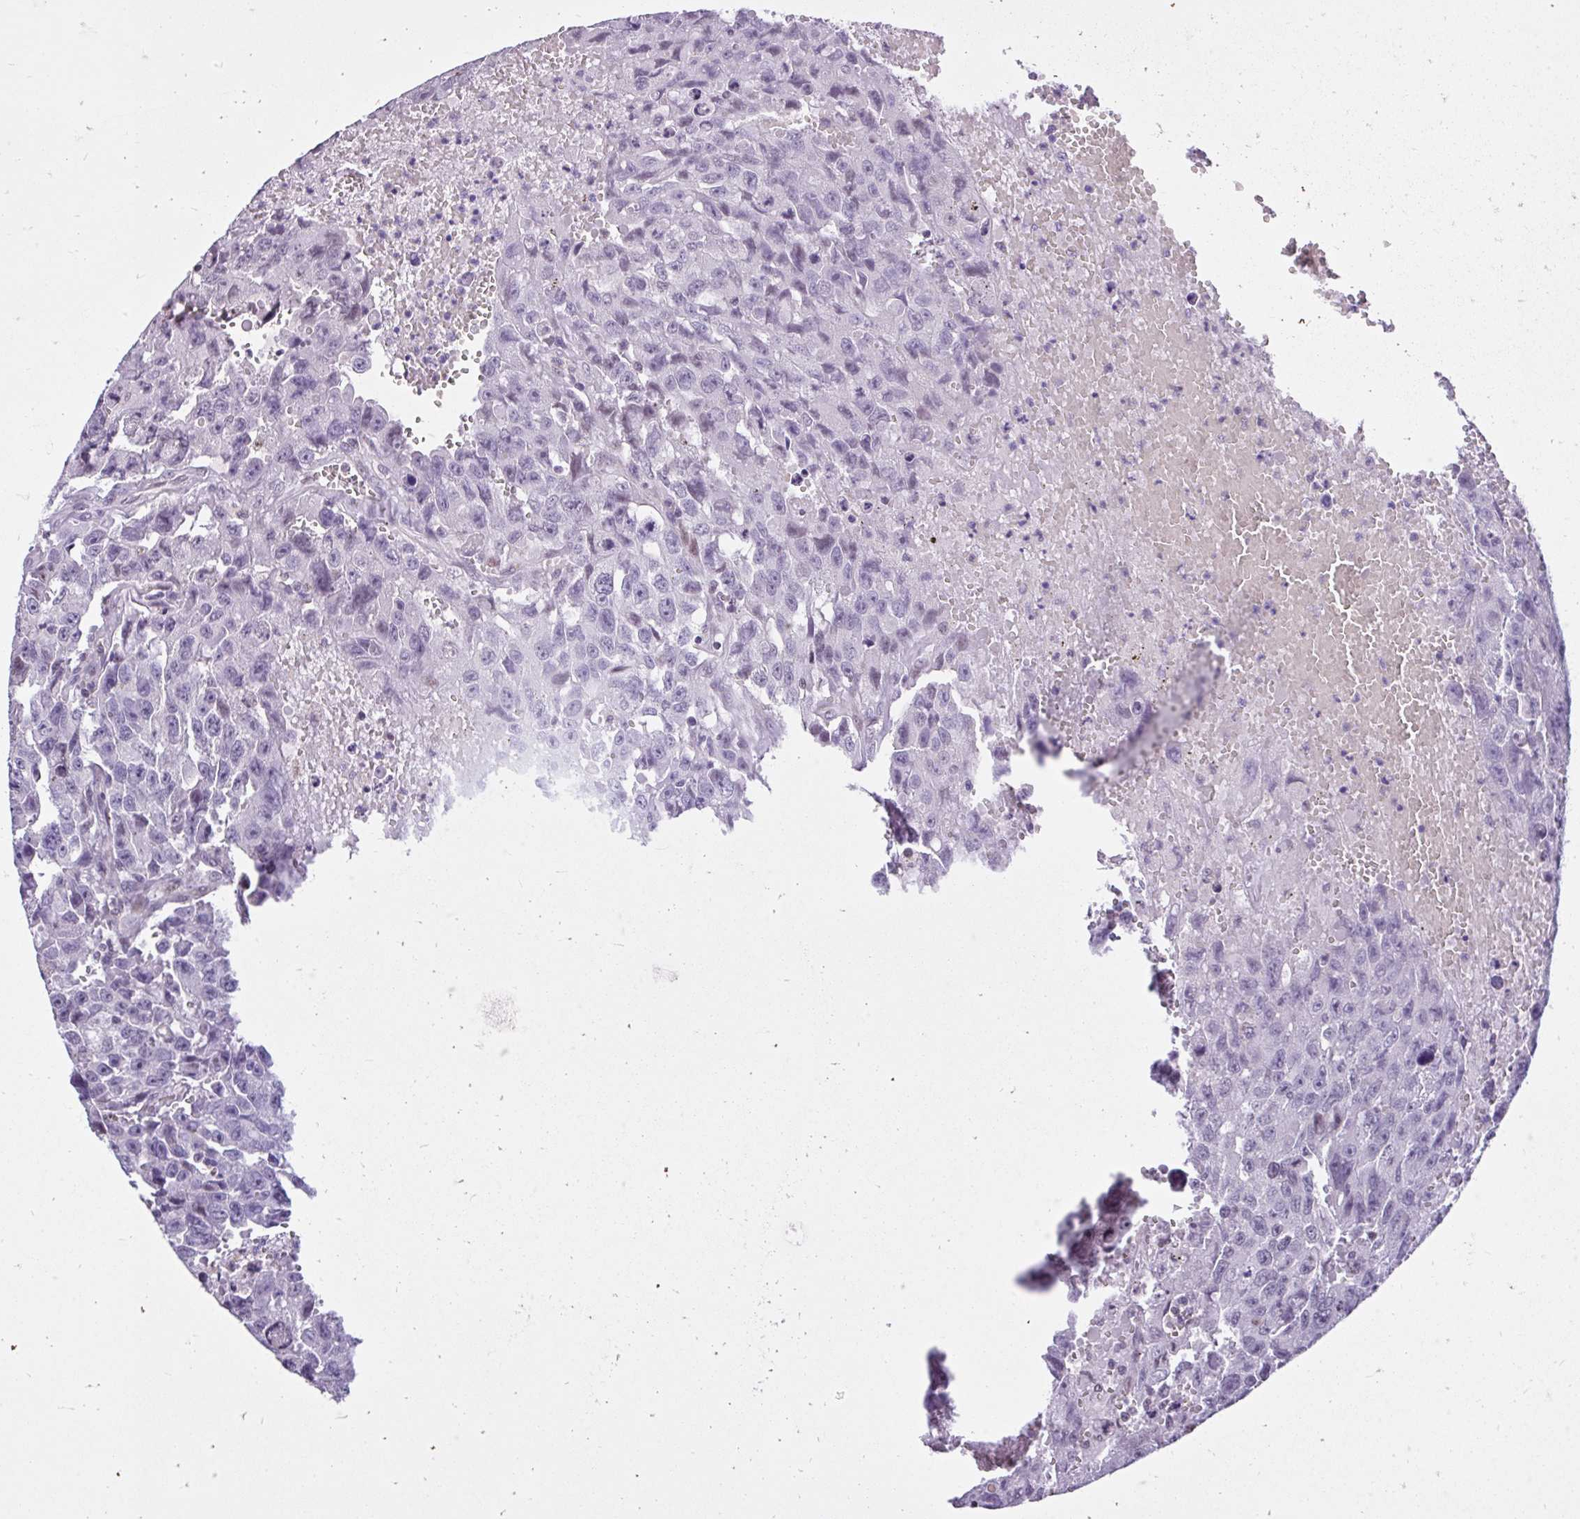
{"staining": {"intensity": "weak", "quantity": "<25%", "location": "nuclear"}, "tissue": "testis cancer", "cell_type": "Tumor cells", "image_type": "cancer", "snomed": [{"axis": "morphology", "description": "Seminoma, NOS"}, {"axis": "topography", "description": "Testis"}], "caption": "This micrograph is of testis cancer (seminoma) stained with IHC to label a protein in brown with the nuclei are counter-stained blue. There is no expression in tumor cells.", "gene": "NHLH2", "patient": {"sex": "male", "age": 26}}